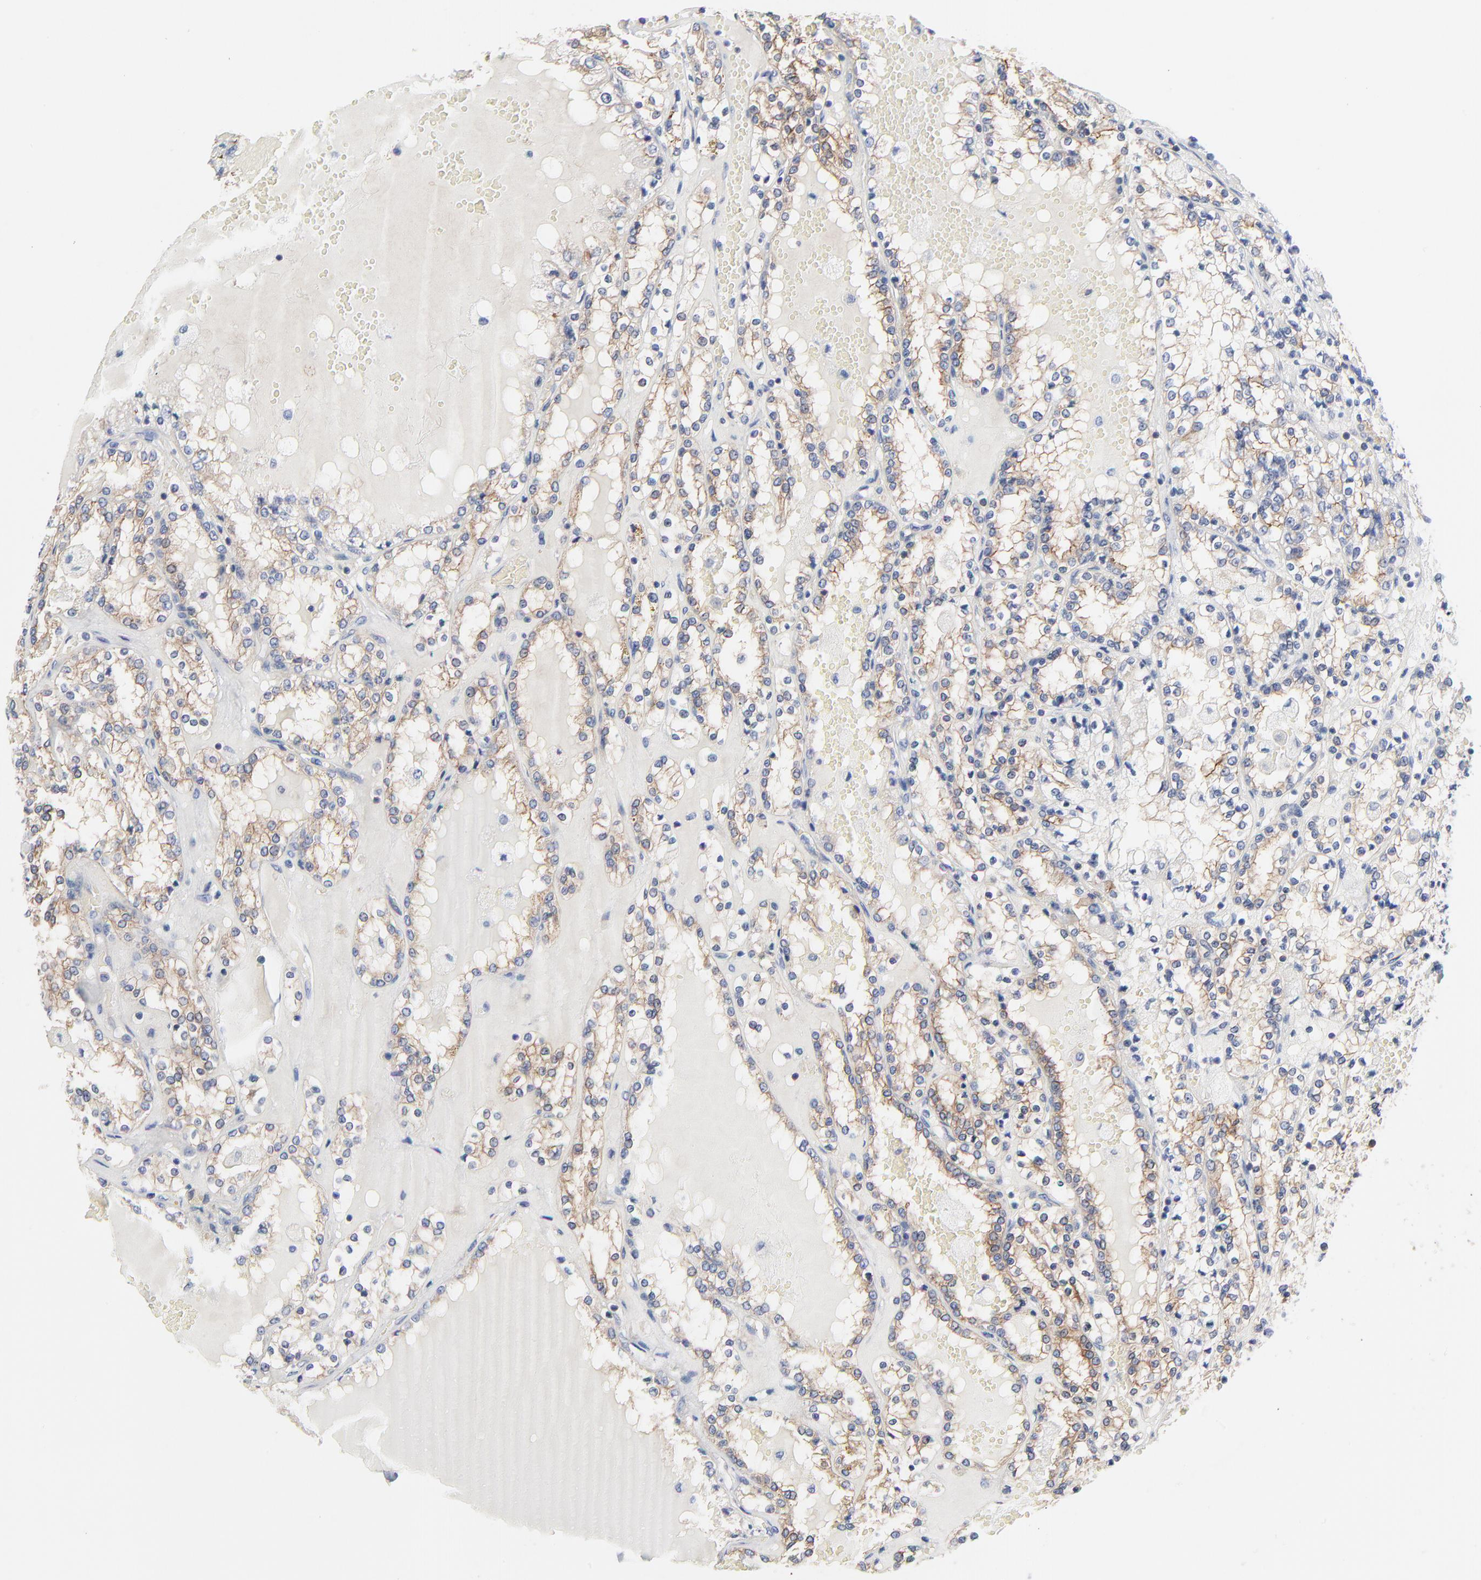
{"staining": {"intensity": "weak", "quantity": ">75%", "location": "cytoplasmic/membranous"}, "tissue": "renal cancer", "cell_type": "Tumor cells", "image_type": "cancer", "snomed": [{"axis": "morphology", "description": "Adenocarcinoma, NOS"}, {"axis": "topography", "description": "Kidney"}], "caption": "An immunohistochemistry (IHC) histopathology image of neoplastic tissue is shown. Protein staining in brown labels weak cytoplasmic/membranous positivity in renal adenocarcinoma within tumor cells. The staining was performed using DAB (3,3'-diaminobenzidine), with brown indicating positive protein expression. Nuclei are stained blue with hematoxylin.", "gene": "CD2AP", "patient": {"sex": "female", "age": 56}}